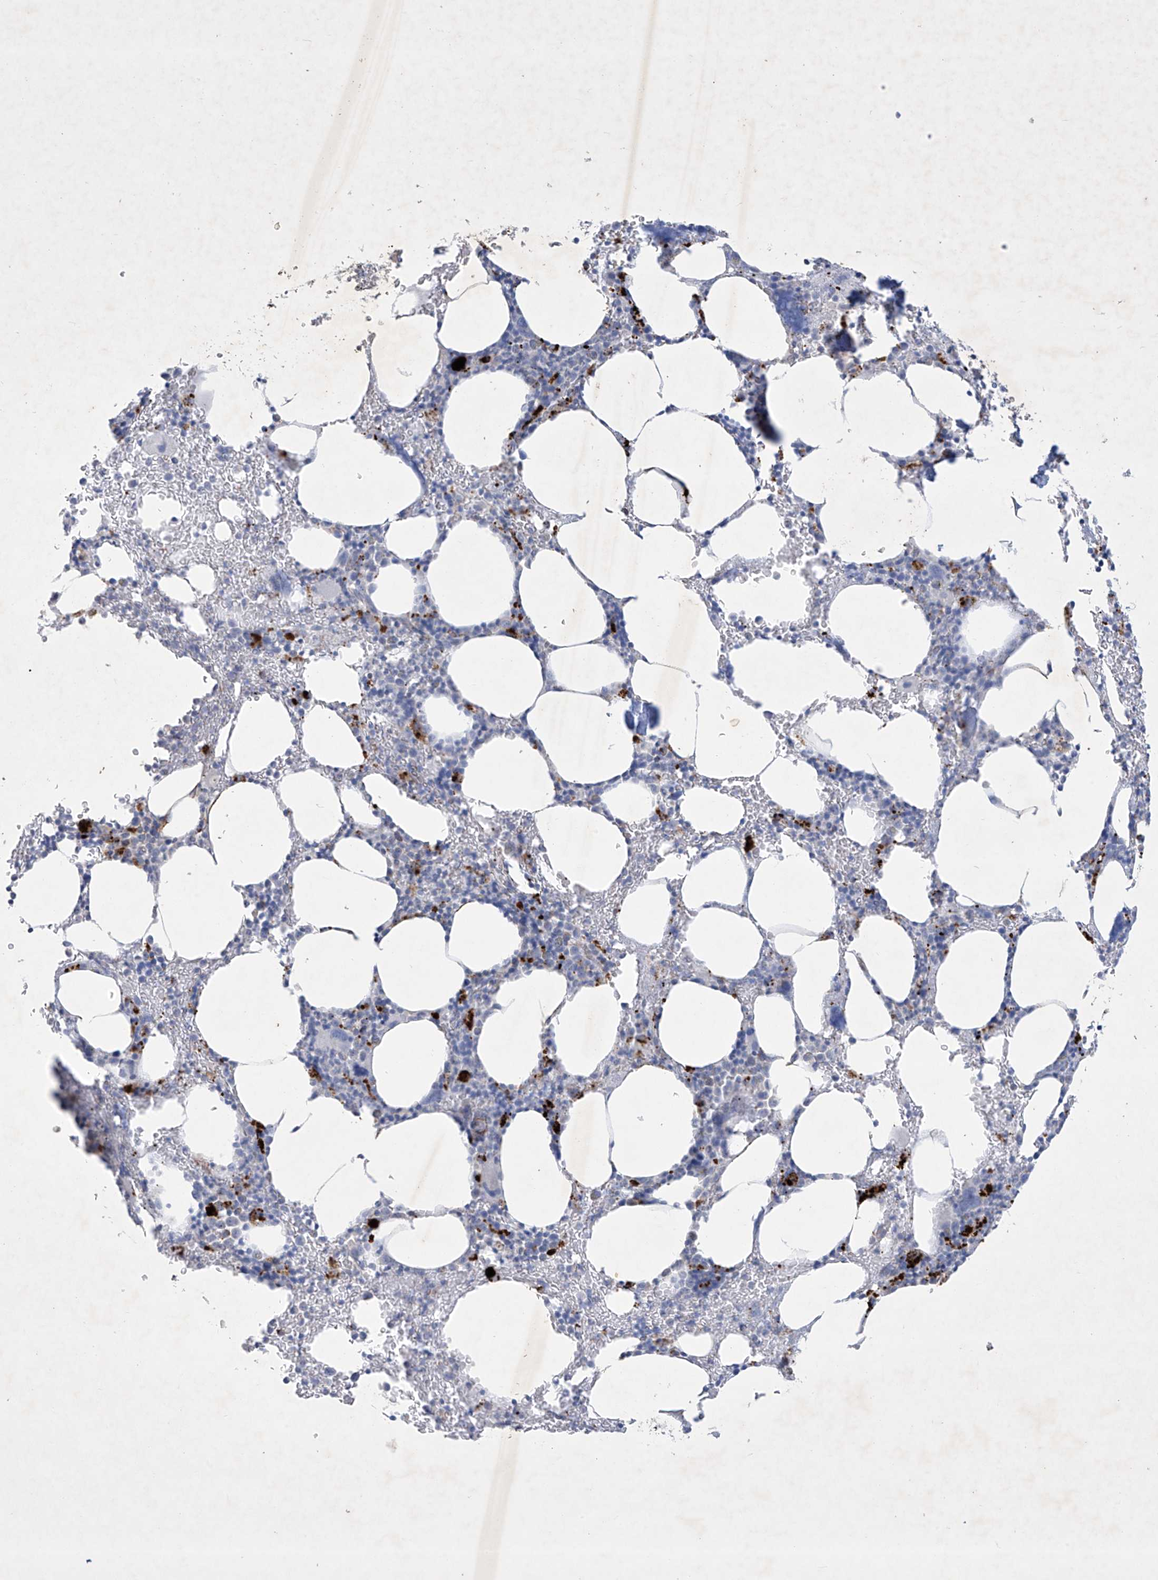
{"staining": {"intensity": "strong", "quantity": "<25%", "location": "cytoplasmic/membranous"}, "tissue": "bone marrow", "cell_type": "Hematopoietic cells", "image_type": "normal", "snomed": [{"axis": "morphology", "description": "Normal tissue, NOS"}, {"axis": "topography", "description": "Bone marrow"}], "caption": "Protein staining shows strong cytoplasmic/membranous staining in about <25% of hematopoietic cells in normal bone marrow.", "gene": "GPR137C", "patient": {"sex": "male"}}